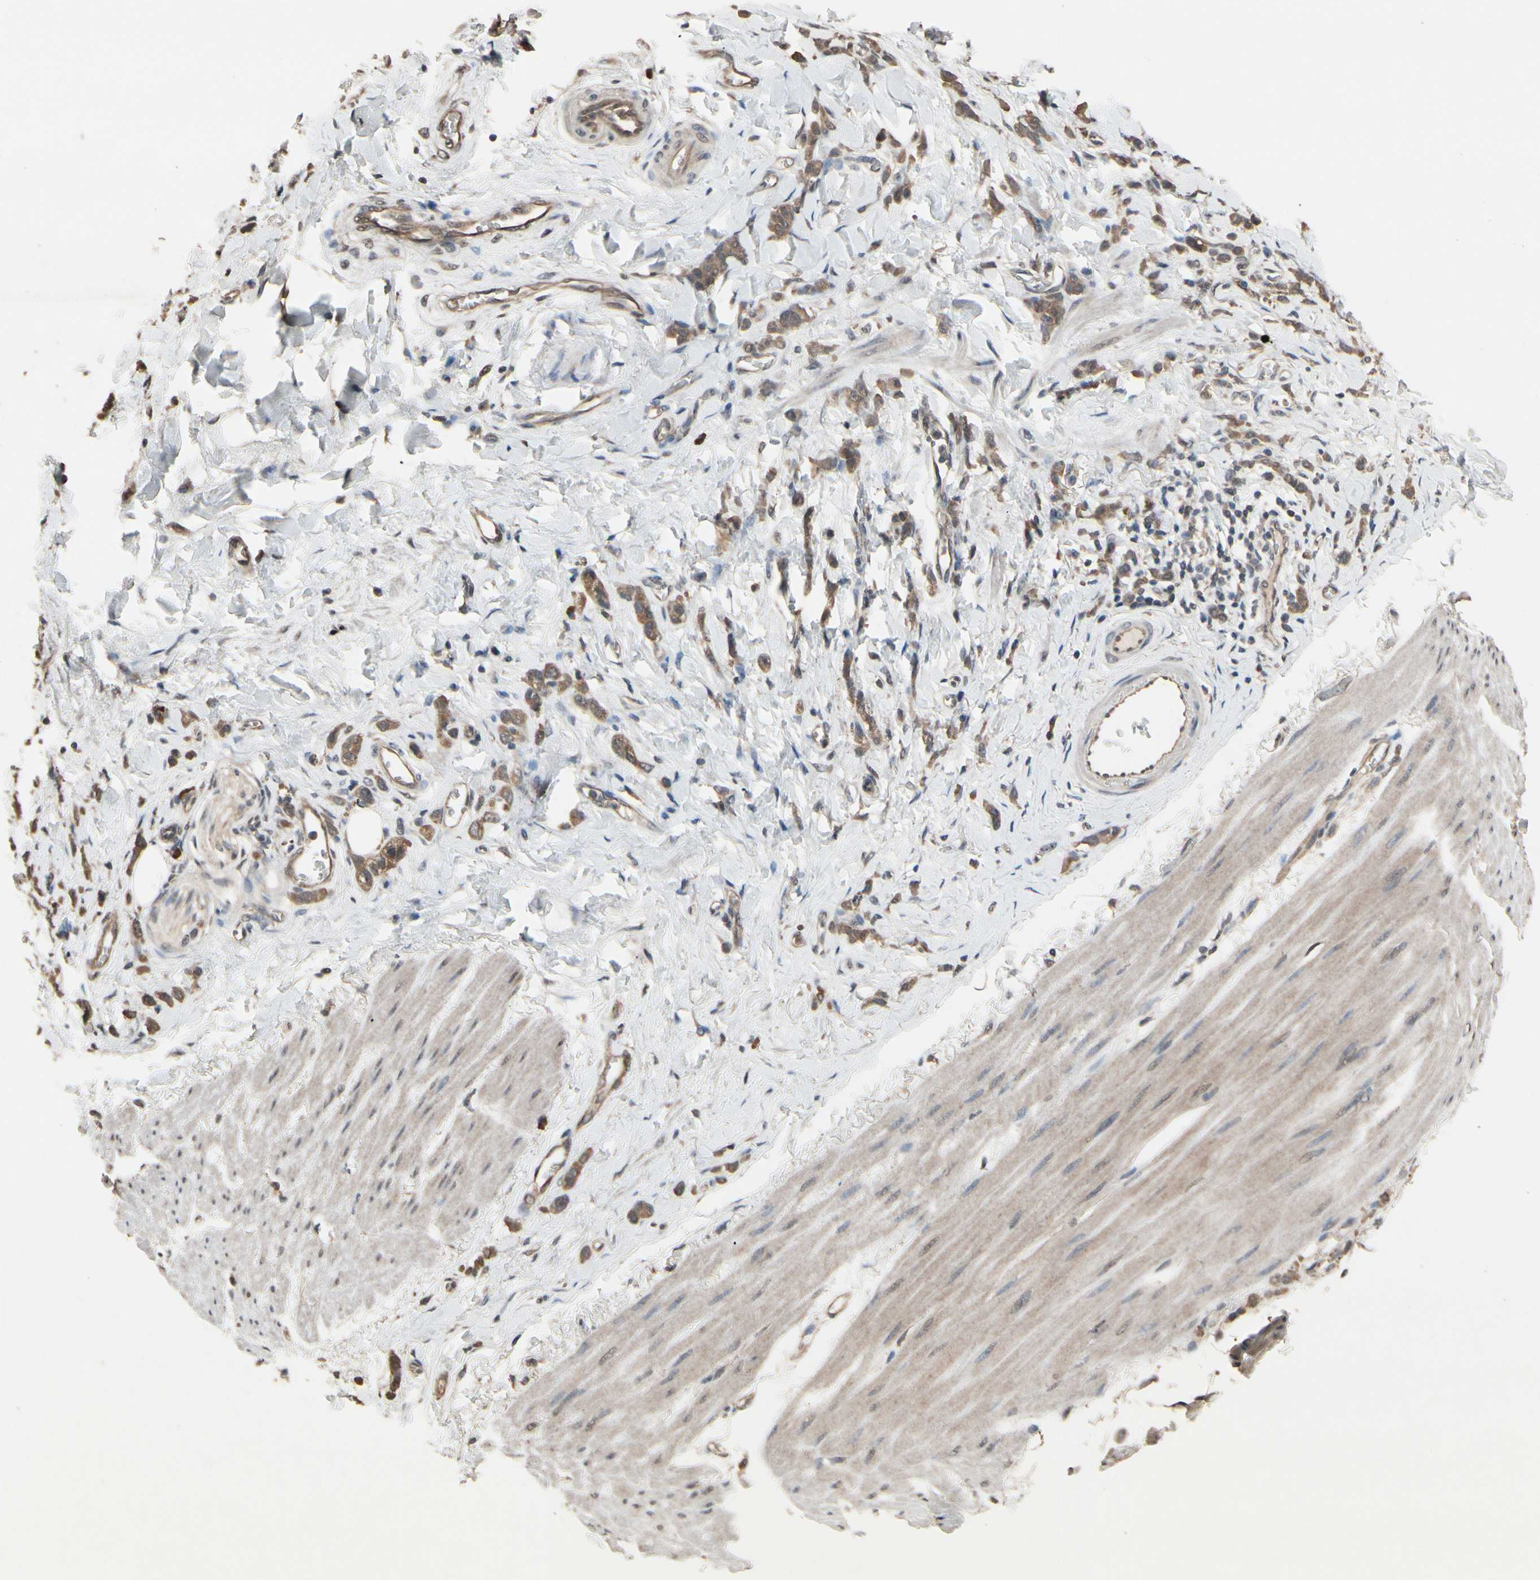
{"staining": {"intensity": "moderate", "quantity": ">75%", "location": "cytoplasmic/membranous"}, "tissue": "stomach cancer", "cell_type": "Tumor cells", "image_type": "cancer", "snomed": [{"axis": "morphology", "description": "Adenocarcinoma, NOS"}, {"axis": "topography", "description": "Stomach"}], "caption": "There is medium levels of moderate cytoplasmic/membranous staining in tumor cells of stomach cancer, as demonstrated by immunohistochemical staining (brown color).", "gene": "PNPLA7", "patient": {"sex": "male", "age": 82}}